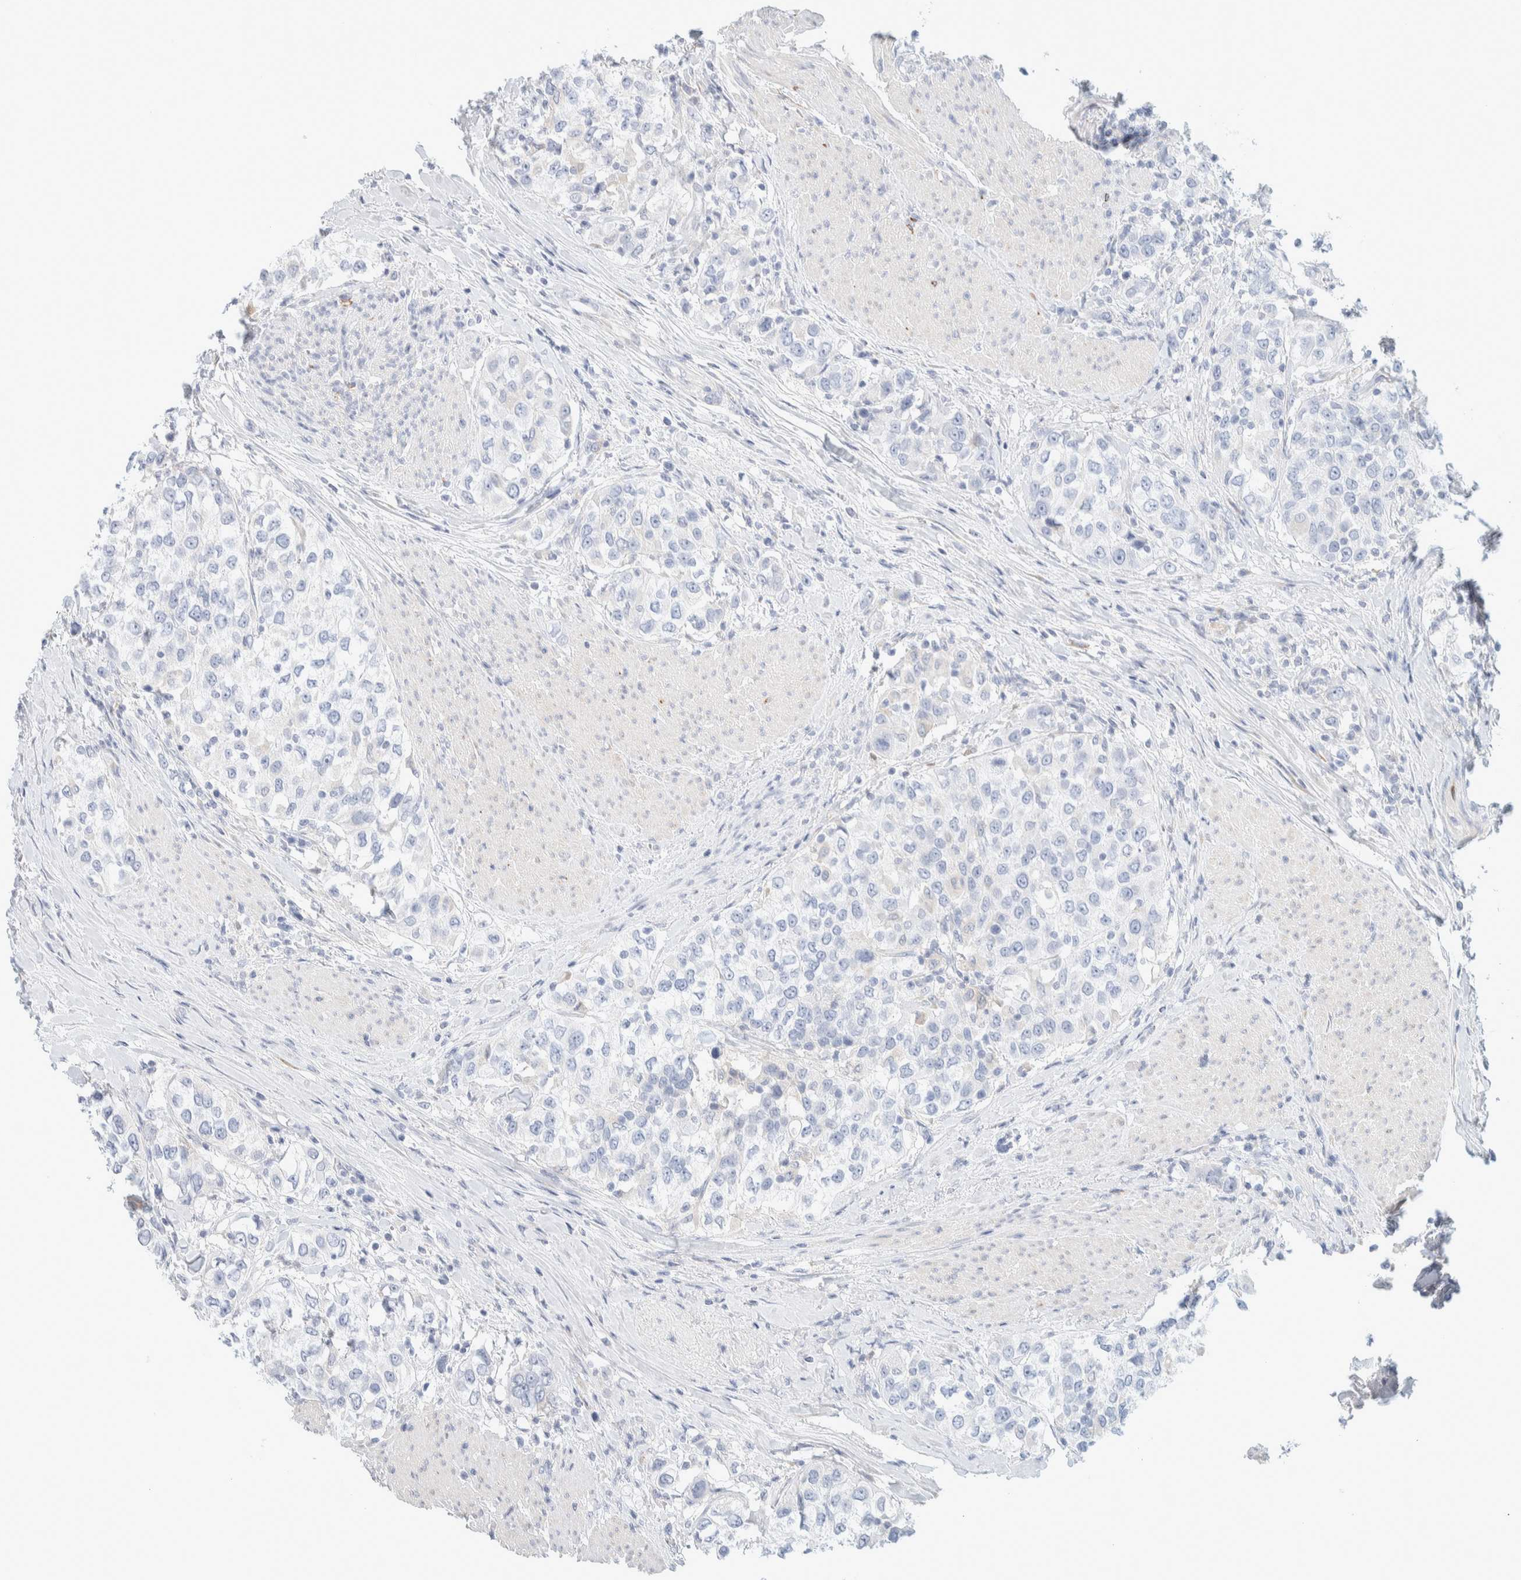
{"staining": {"intensity": "negative", "quantity": "none", "location": "none"}, "tissue": "urothelial cancer", "cell_type": "Tumor cells", "image_type": "cancer", "snomed": [{"axis": "morphology", "description": "Urothelial carcinoma, High grade"}, {"axis": "topography", "description": "Urinary bladder"}], "caption": "This is an immunohistochemistry micrograph of human urothelial cancer. There is no expression in tumor cells.", "gene": "ATCAY", "patient": {"sex": "female", "age": 80}}